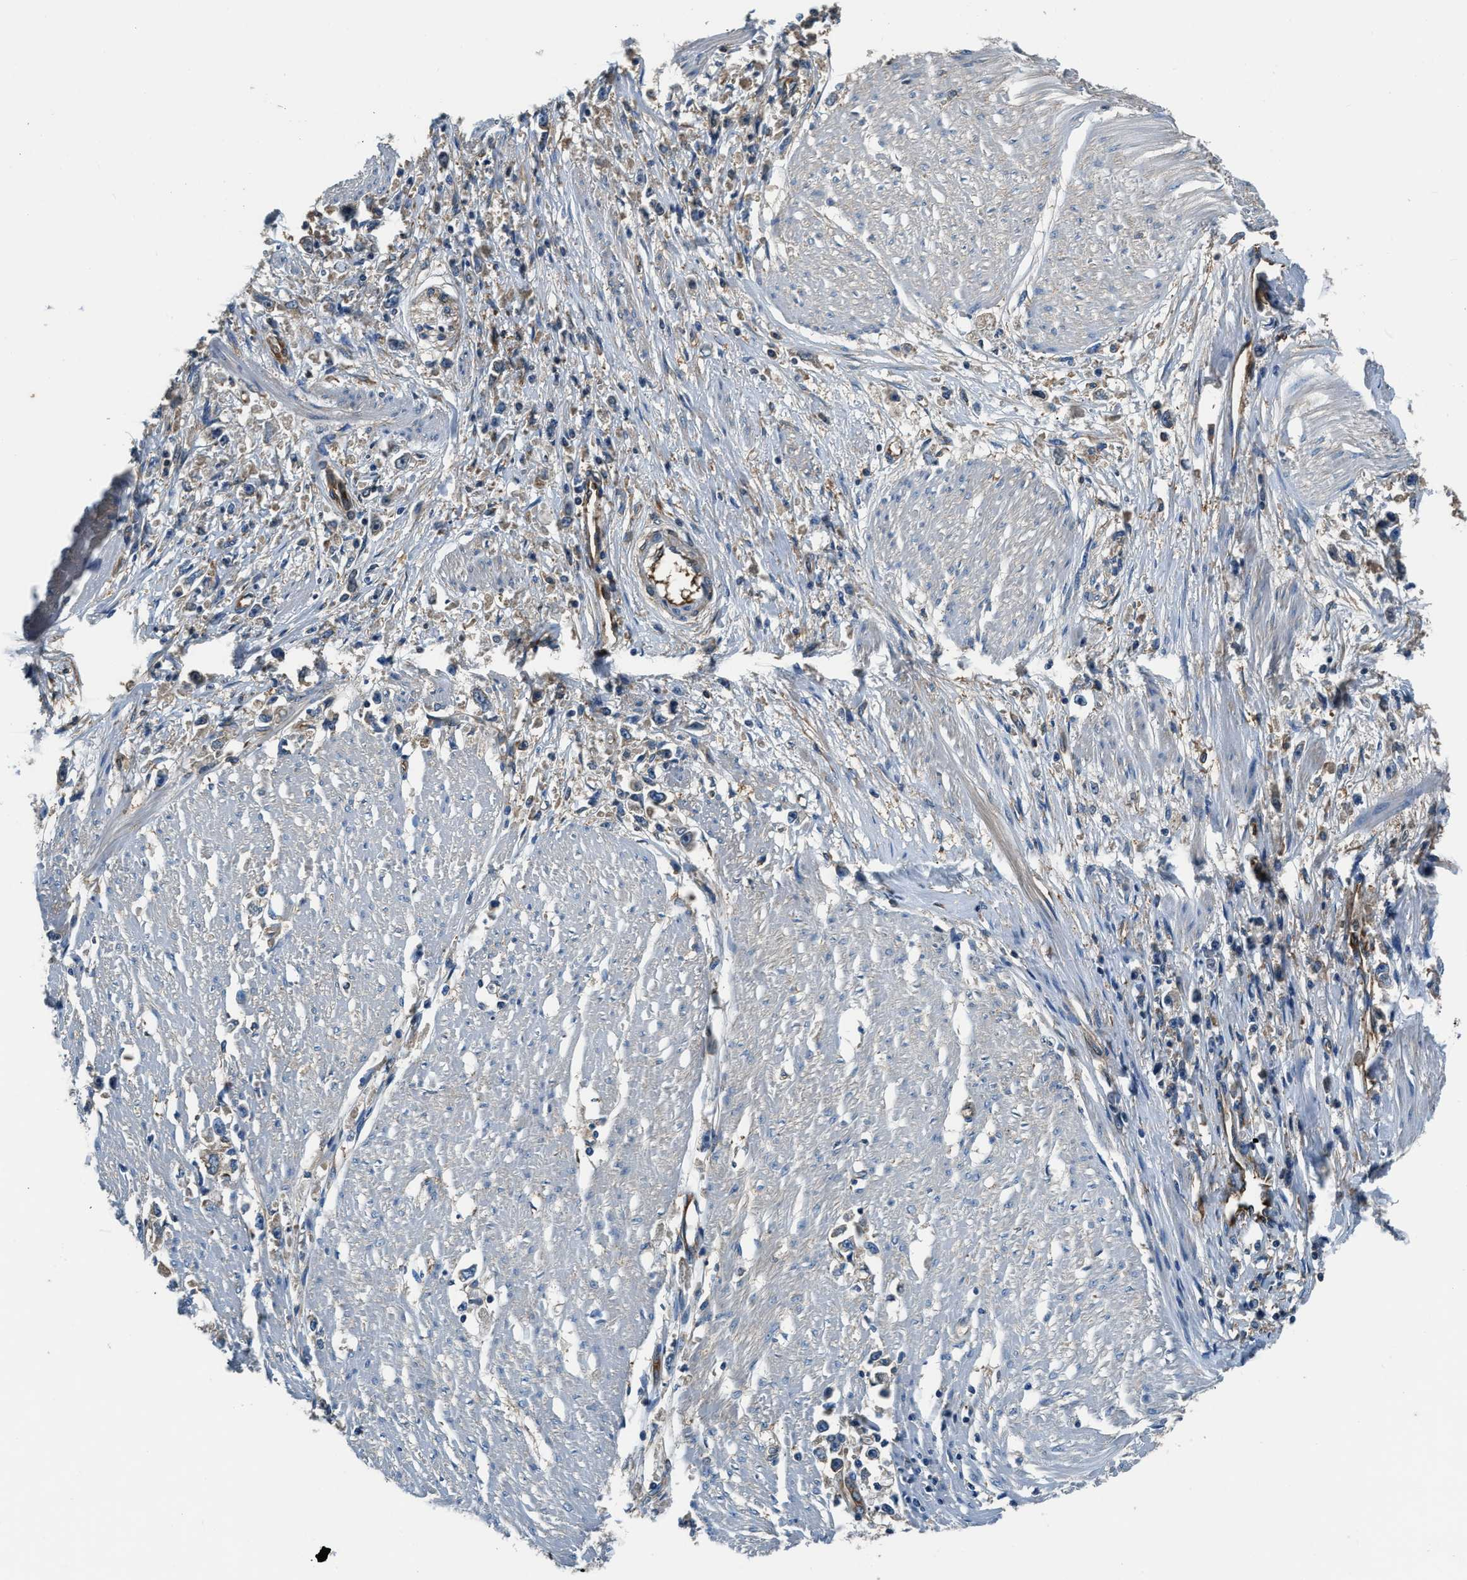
{"staining": {"intensity": "weak", "quantity": "<25%", "location": "cytoplasmic/membranous"}, "tissue": "stomach cancer", "cell_type": "Tumor cells", "image_type": "cancer", "snomed": [{"axis": "morphology", "description": "Adenocarcinoma, NOS"}, {"axis": "topography", "description": "Stomach"}], "caption": "The image demonstrates no significant expression in tumor cells of stomach cancer.", "gene": "EEA1", "patient": {"sex": "female", "age": 59}}